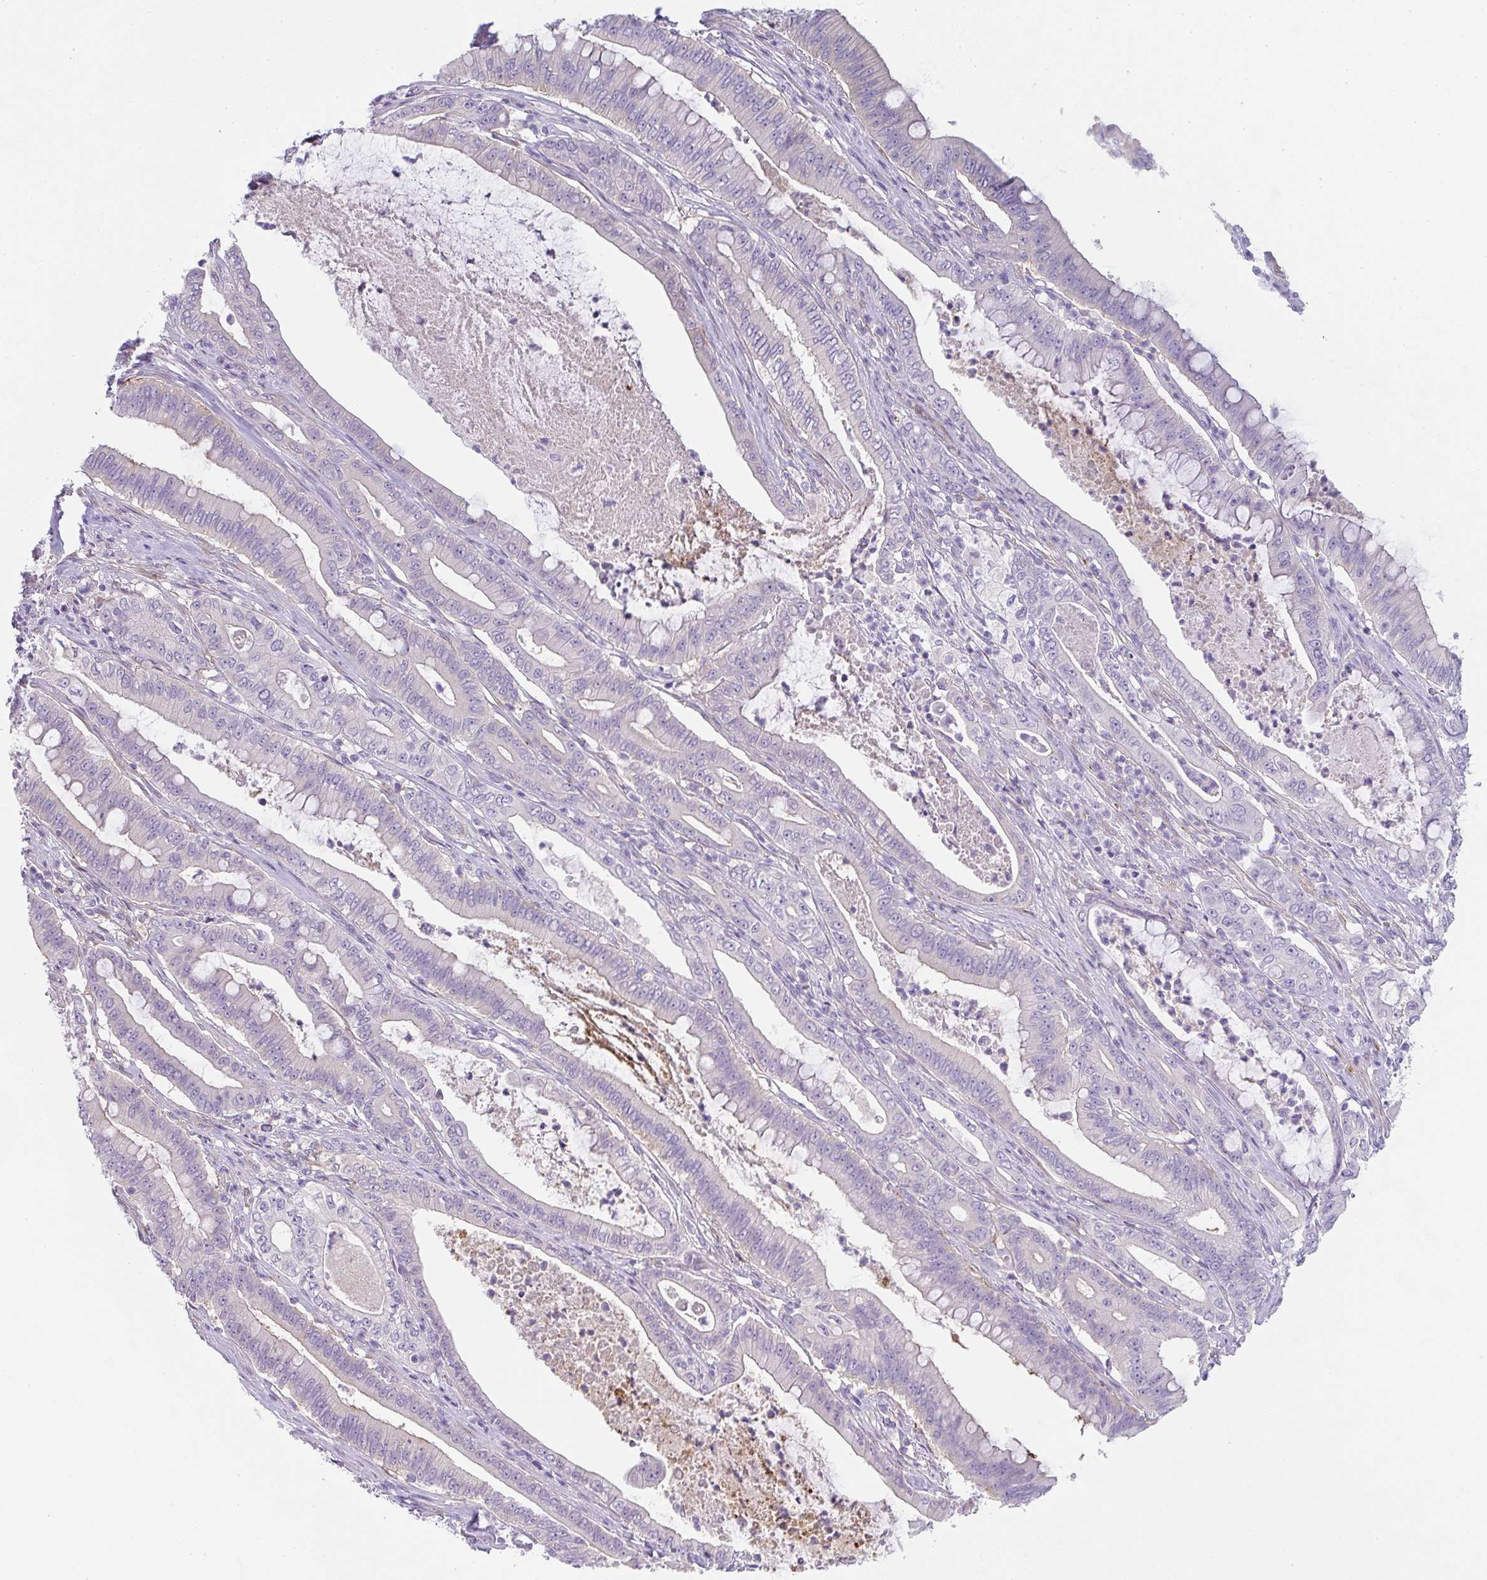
{"staining": {"intensity": "negative", "quantity": "none", "location": "none"}, "tissue": "pancreatic cancer", "cell_type": "Tumor cells", "image_type": "cancer", "snomed": [{"axis": "morphology", "description": "Adenocarcinoma, NOS"}, {"axis": "topography", "description": "Pancreas"}], "caption": "Immunohistochemistry (IHC) histopathology image of neoplastic tissue: pancreatic cancer (adenocarcinoma) stained with DAB demonstrates no significant protein positivity in tumor cells.", "gene": "LPAR4", "patient": {"sex": "male", "age": 71}}